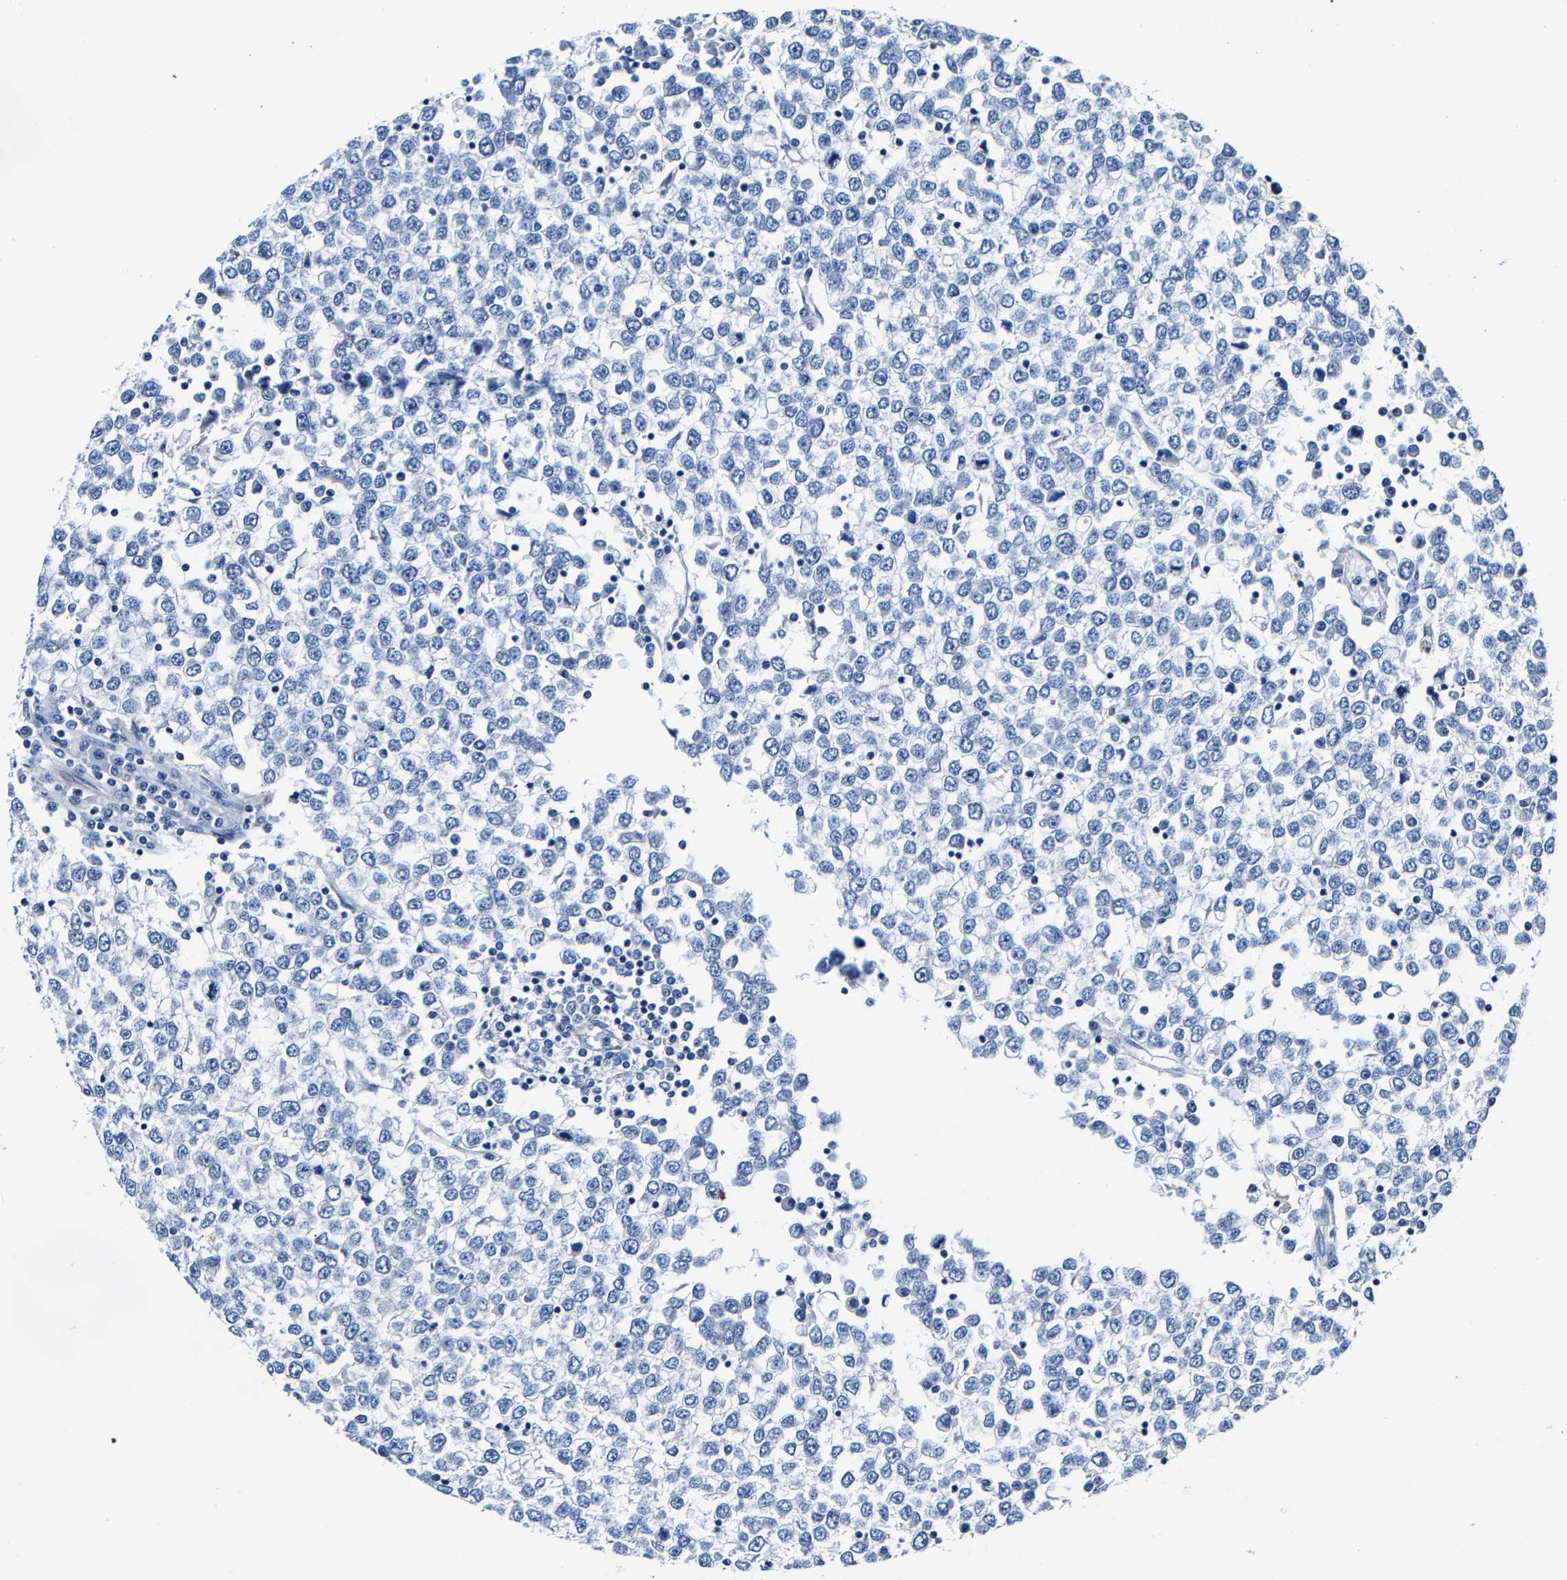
{"staining": {"intensity": "negative", "quantity": "none", "location": "none"}, "tissue": "testis cancer", "cell_type": "Tumor cells", "image_type": "cancer", "snomed": [{"axis": "morphology", "description": "Seminoma, NOS"}, {"axis": "topography", "description": "Testis"}], "caption": "Tumor cells are negative for protein expression in human testis cancer.", "gene": "MMEL1", "patient": {"sex": "male", "age": 65}}